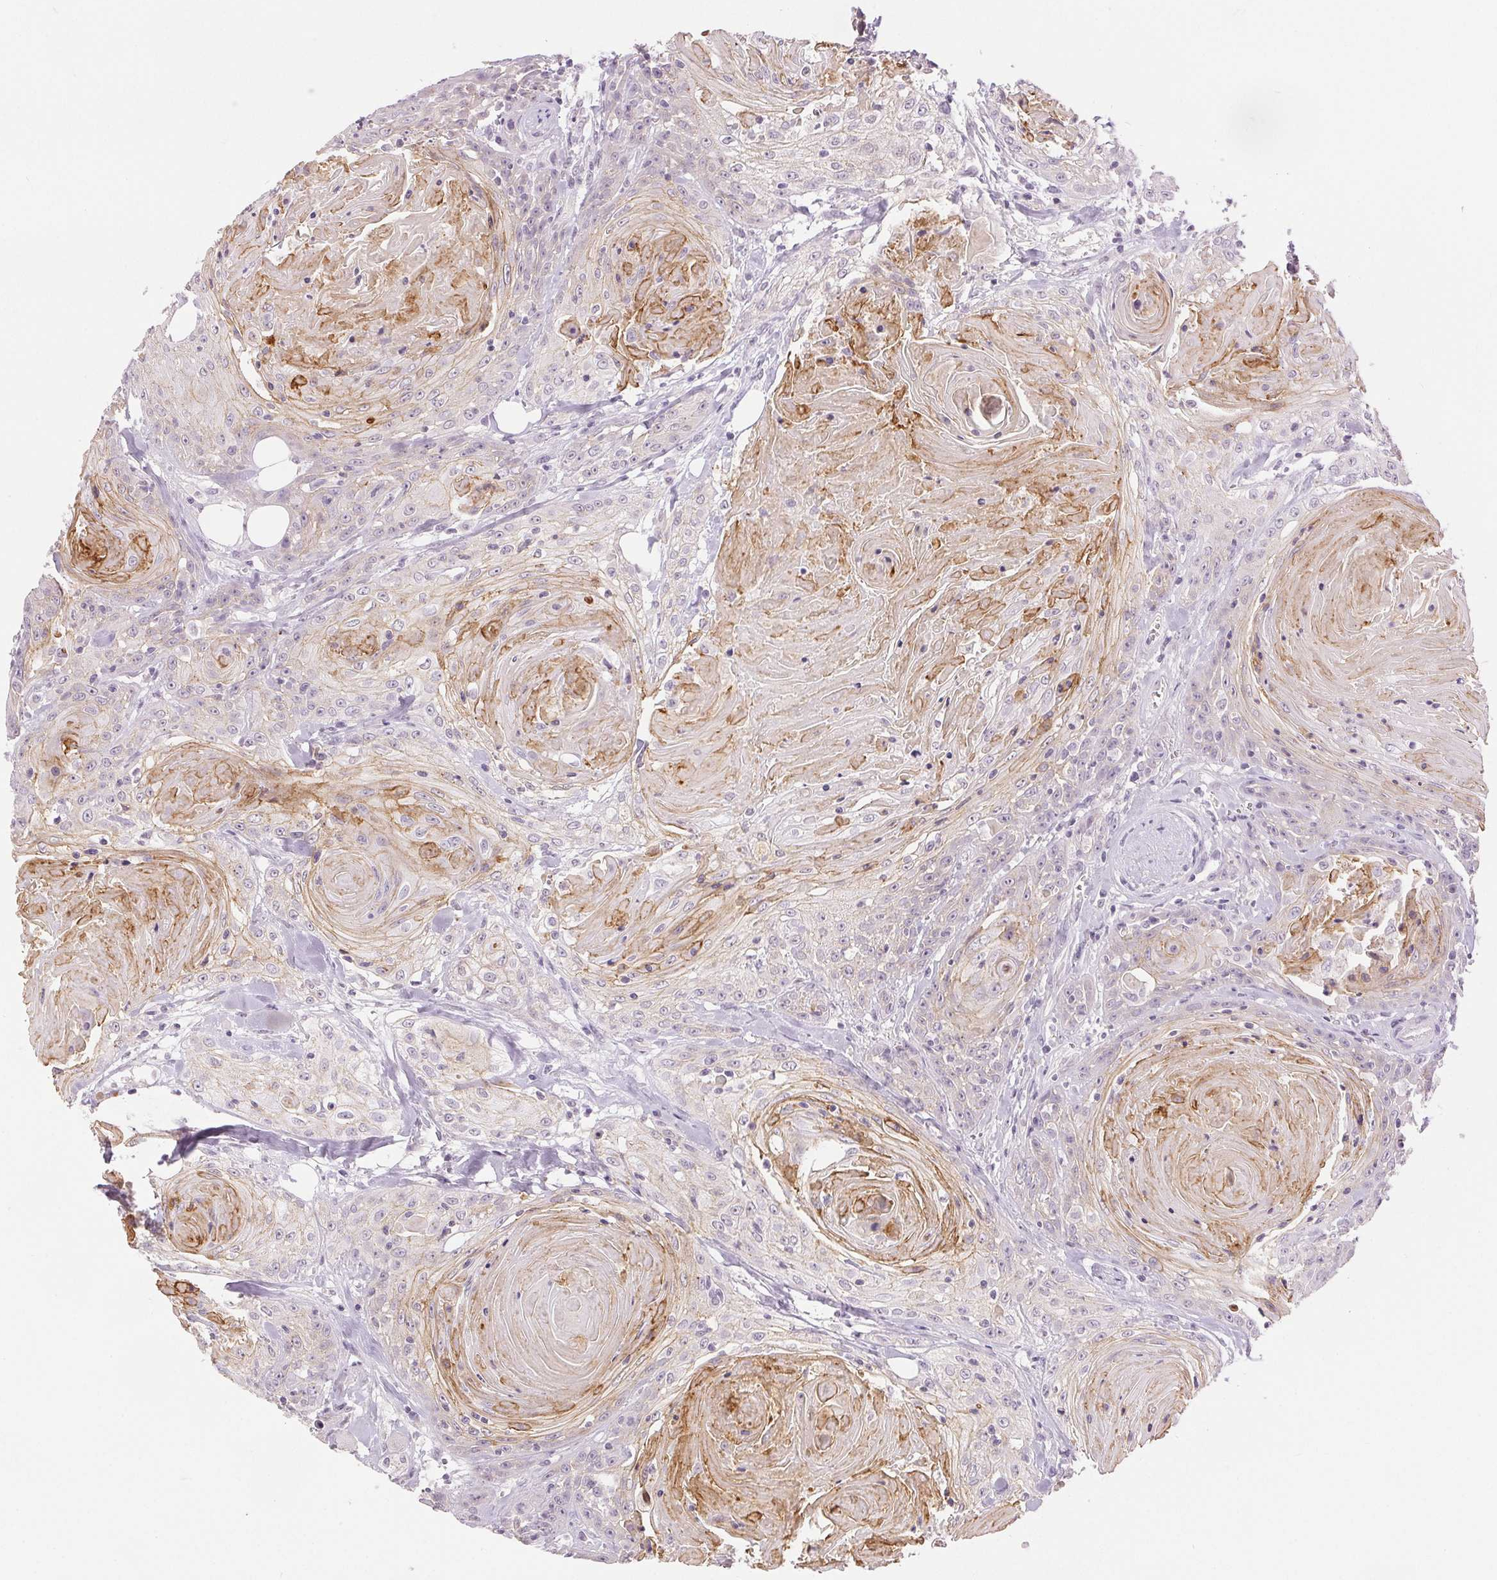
{"staining": {"intensity": "negative", "quantity": "none", "location": "none"}, "tissue": "head and neck cancer", "cell_type": "Tumor cells", "image_type": "cancer", "snomed": [{"axis": "morphology", "description": "Squamous cell carcinoma, NOS"}, {"axis": "topography", "description": "Head-Neck"}], "caption": "Squamous cell carcinoma (head and neck) was stained to show a protein in brown. There is no significant staining in tumor cells.", "gene": "DSG3", "patient": {"sex": "female", "age": 84}}